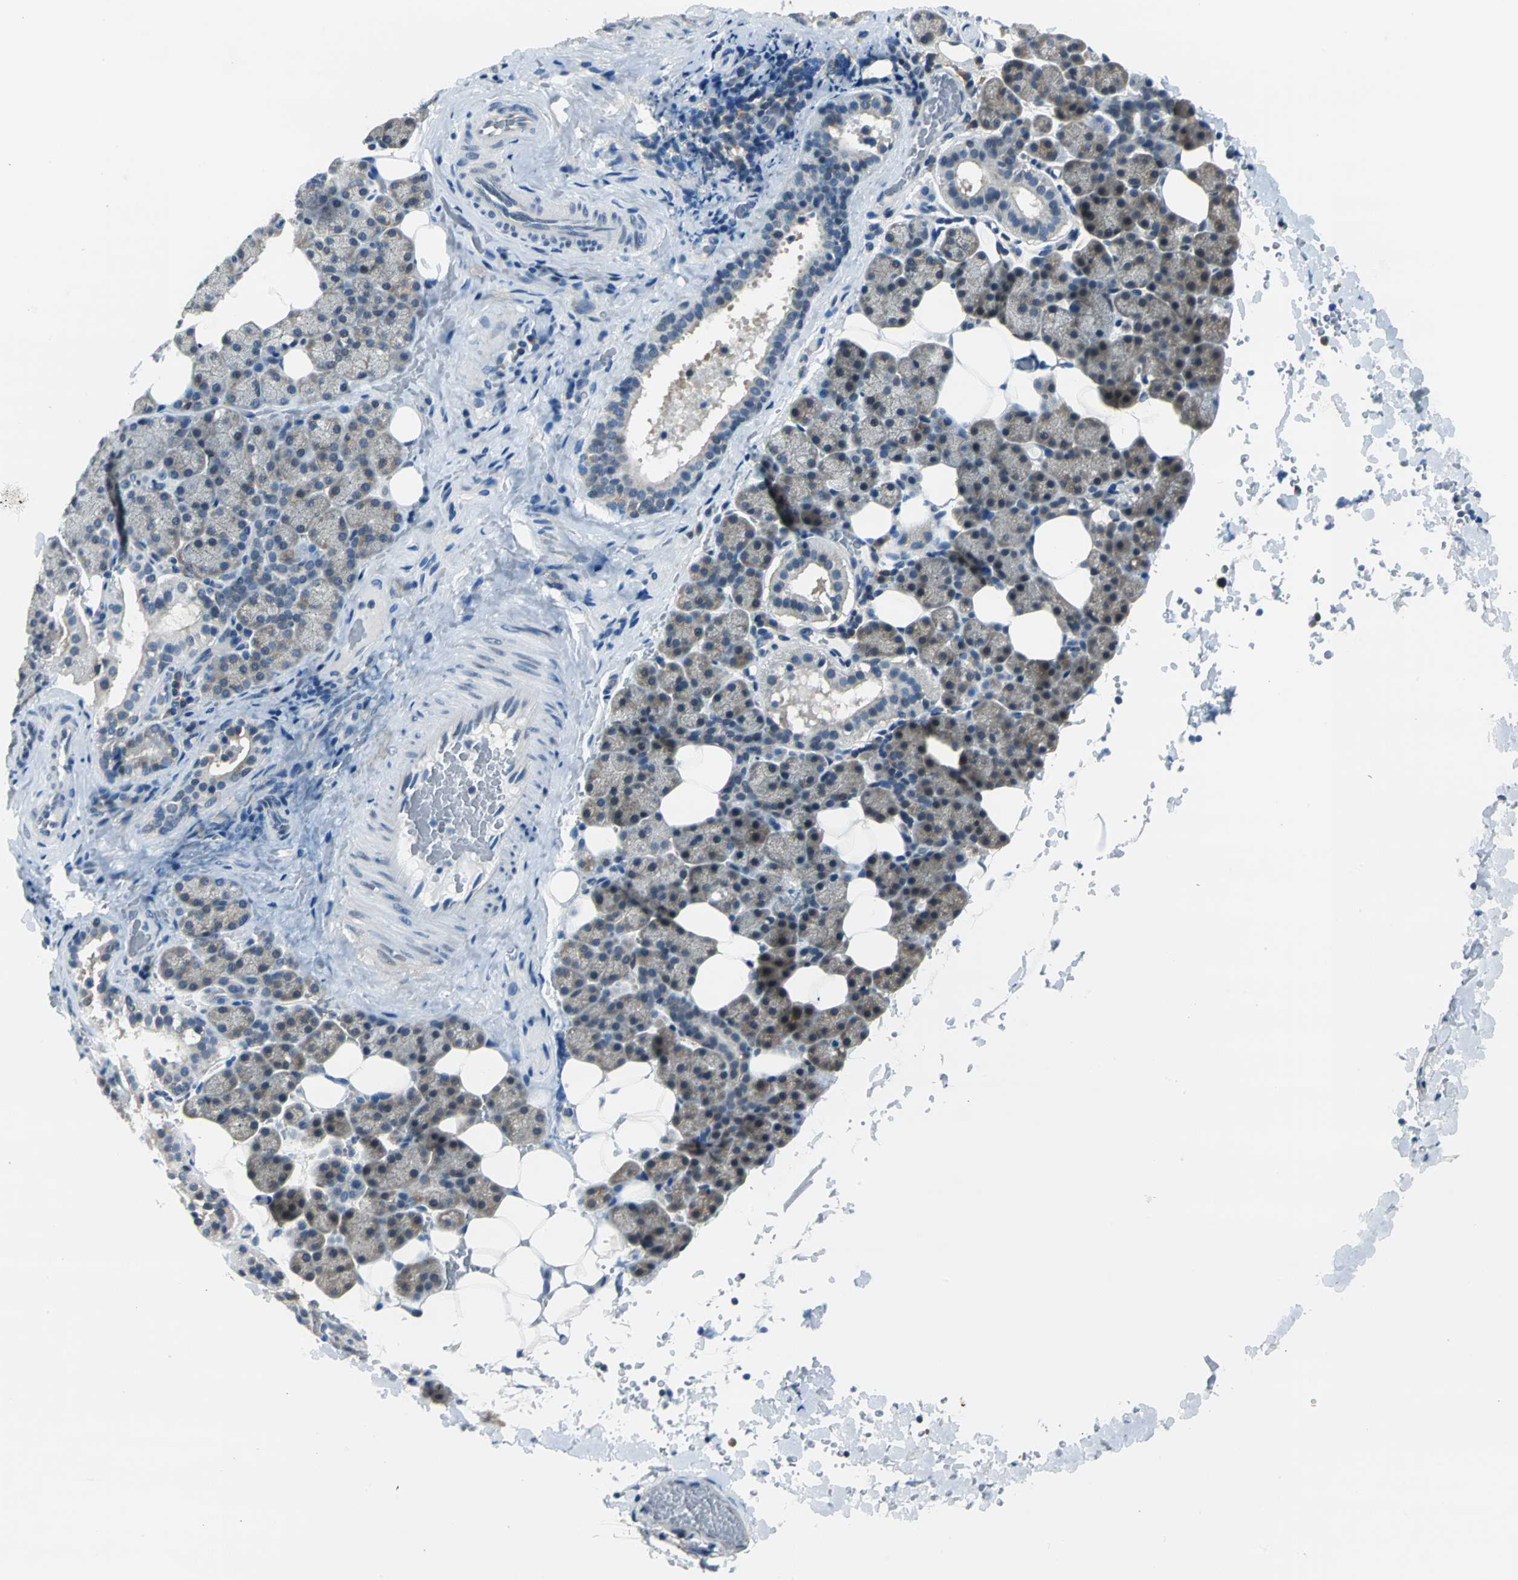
{"staining": {"intensity": "weak", "quantity": ">75%", "location": "cytoplasmic/membranous"}, "tissue": "salivary gland", "cell_type": "Glandular cells", "image_type": "normal", "snomed": [{"axis": "morphology", "description": "Normal tissue, NOS"}, {"axis": "topography", "description": "Lymph node"}, {"axis": "topography", "description": "Salivary gland"}], "caption": "The image demonstrates staining of benign salivary gland, revealing weak cytoplasmic/membranous protein staining (brown color) within glandular cells.", "gene": "ZNF415", "patient": {"sex": "male", "age": 8}}